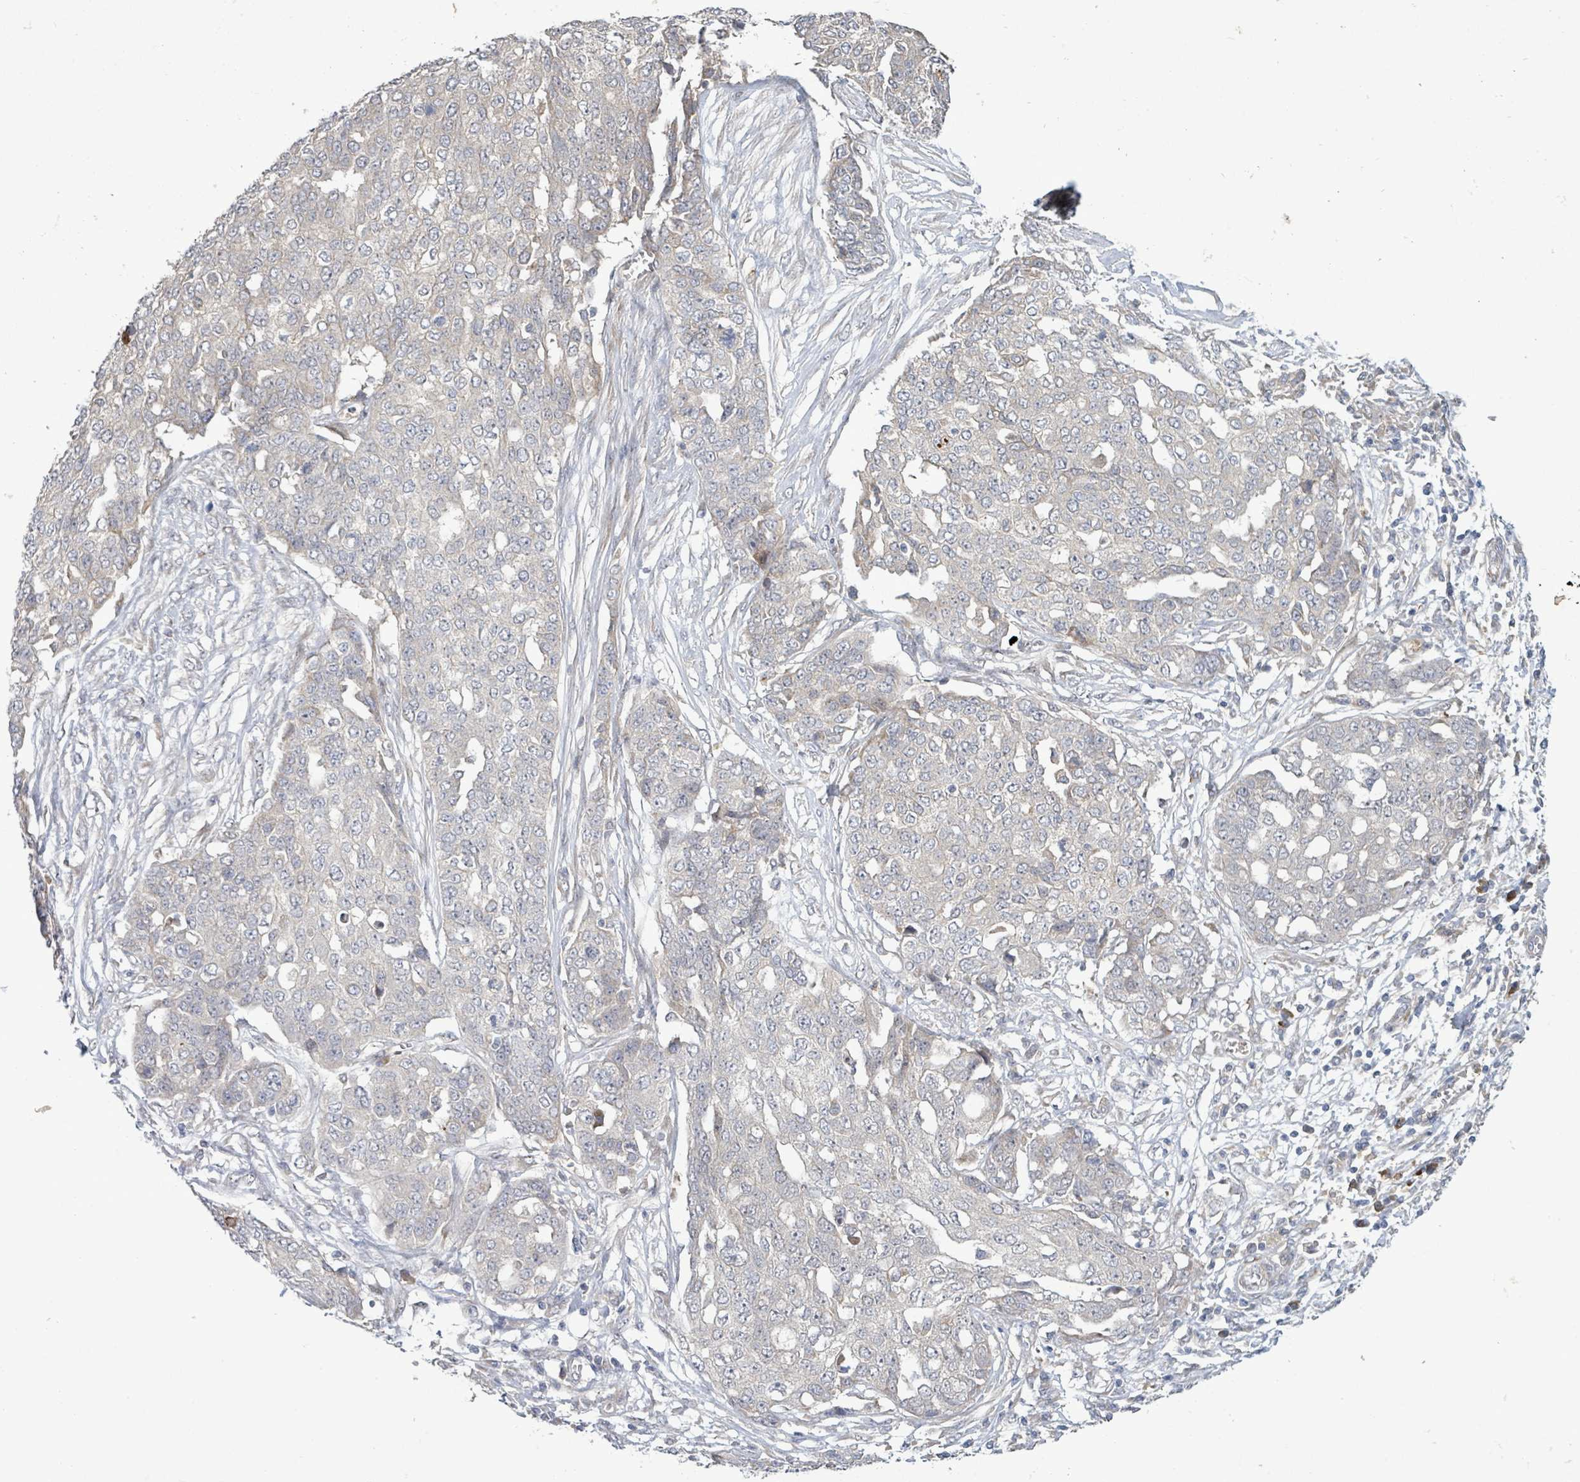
{"staining": {"intensity": "negative", "quantity": "none", "location": "none"}, "tissue": "ovarian cancer", "cell_type": "Tumor cells", "image_type": "cancer", "snomed": [{"axis": "morphology", "description": "Cystadenocarcinoma, serous, NOS"}, {"axis": "topography", "description": "Soft tissue"}, {"axis": "topography", "description": "Ovary"}], "caption": "The photomicrograph shows no significant positivity in tumor cells of ovarian cancer.", "gene": "SLIT3", "patient": {"sex": "female", "age": 57}}